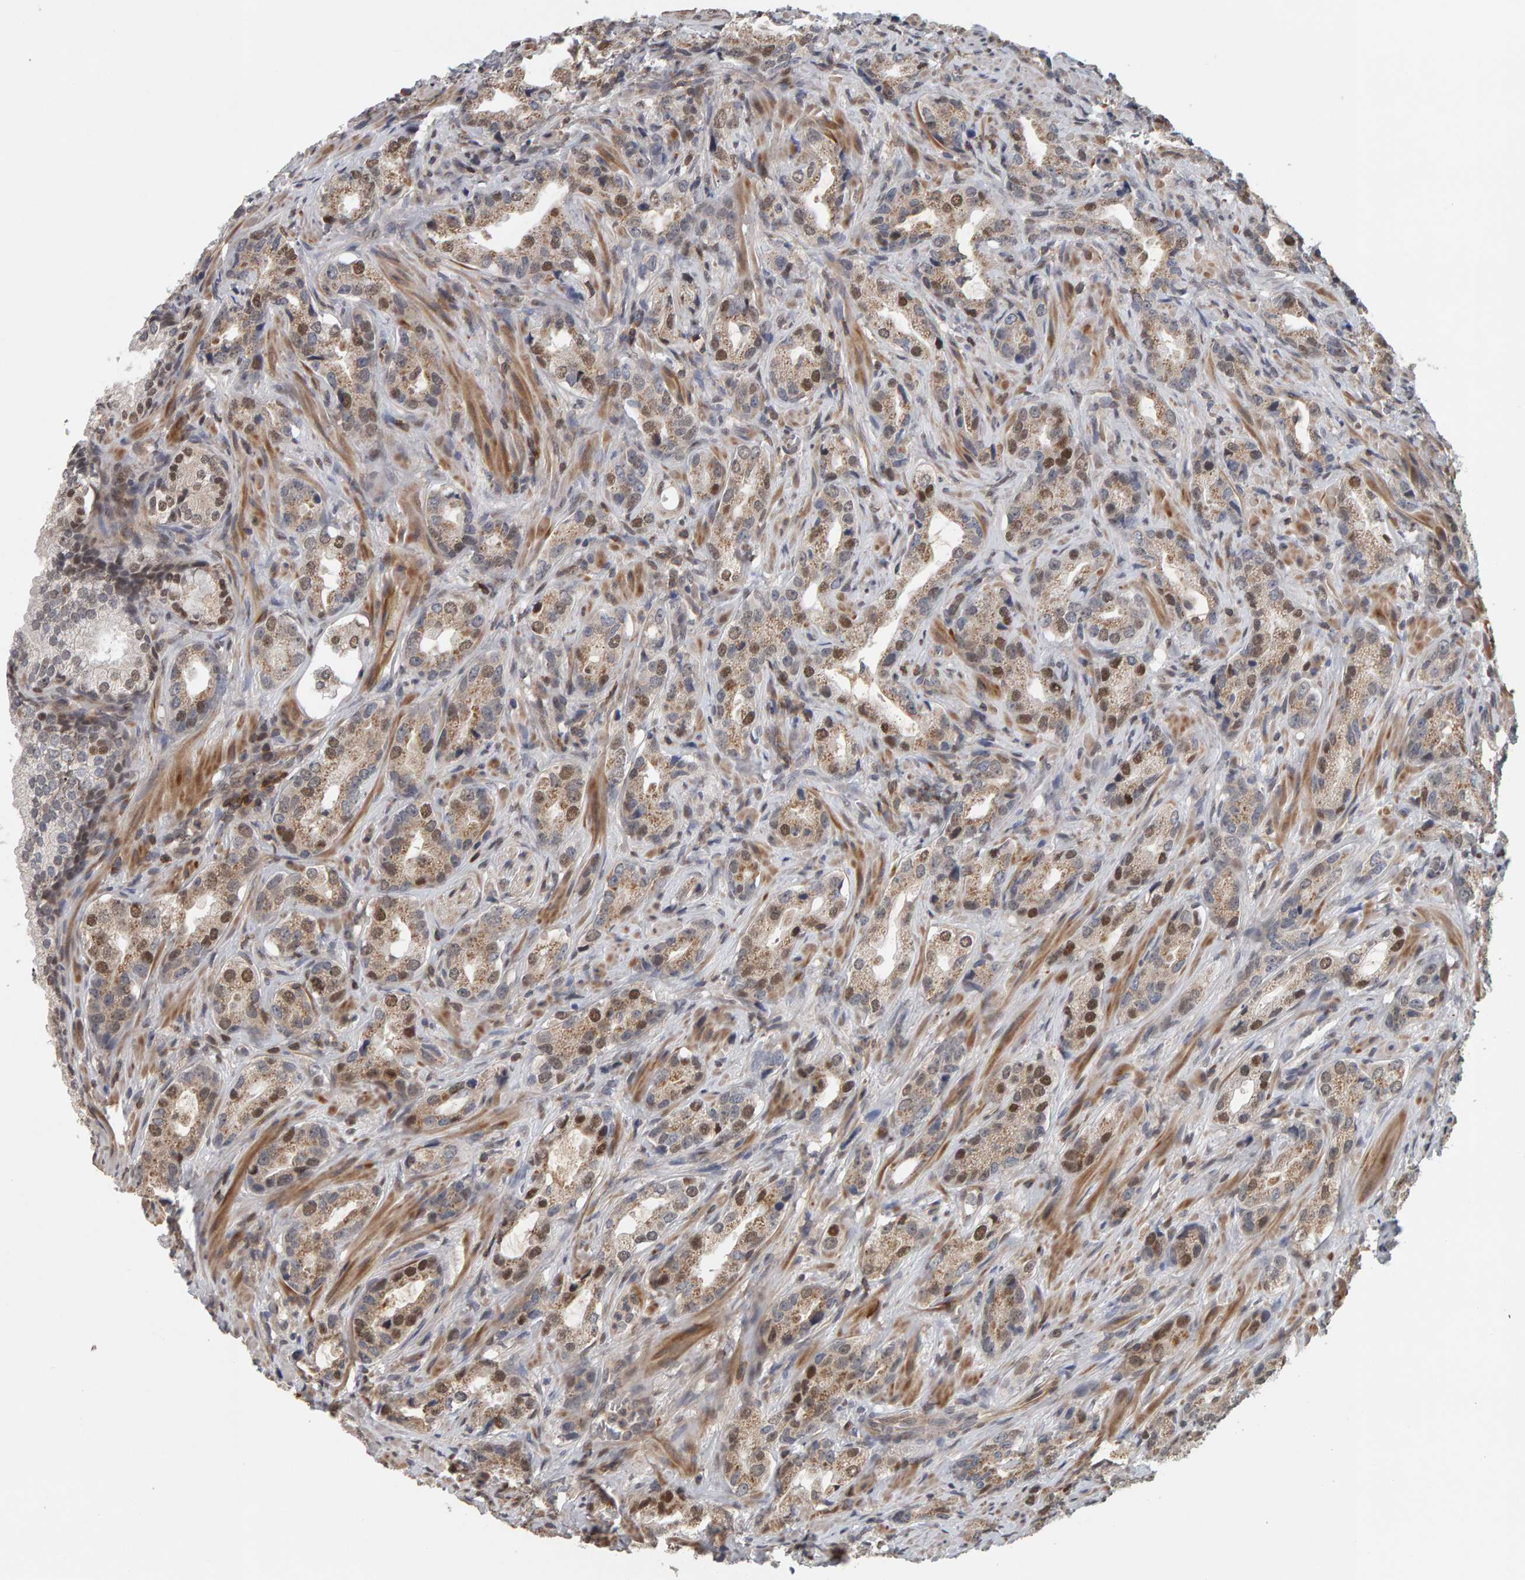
{"staining": {"intensity": "moderate", "quantity": "25%-75%", "location": "cytoplasmic/membranous,nuclear"}, "tissue": "prostate cancer", "cell_type": "Tumor cells", "image_type": "cancer", "snomed": [{"axis": "morphology", "description": "Adenocarcinoma, High grade"}, {"axis": "topography", "description": "Prostate"}], "caption": "Protein expression analysis of prostate cancer (high-grade adenocarcinoma) reveals moderate cytoplasmic/membranous and nuclear positivity in about 25%-75% of tumor cells.", "gene": "TEFM", "patient": {"sex": "male", "age": 63}}